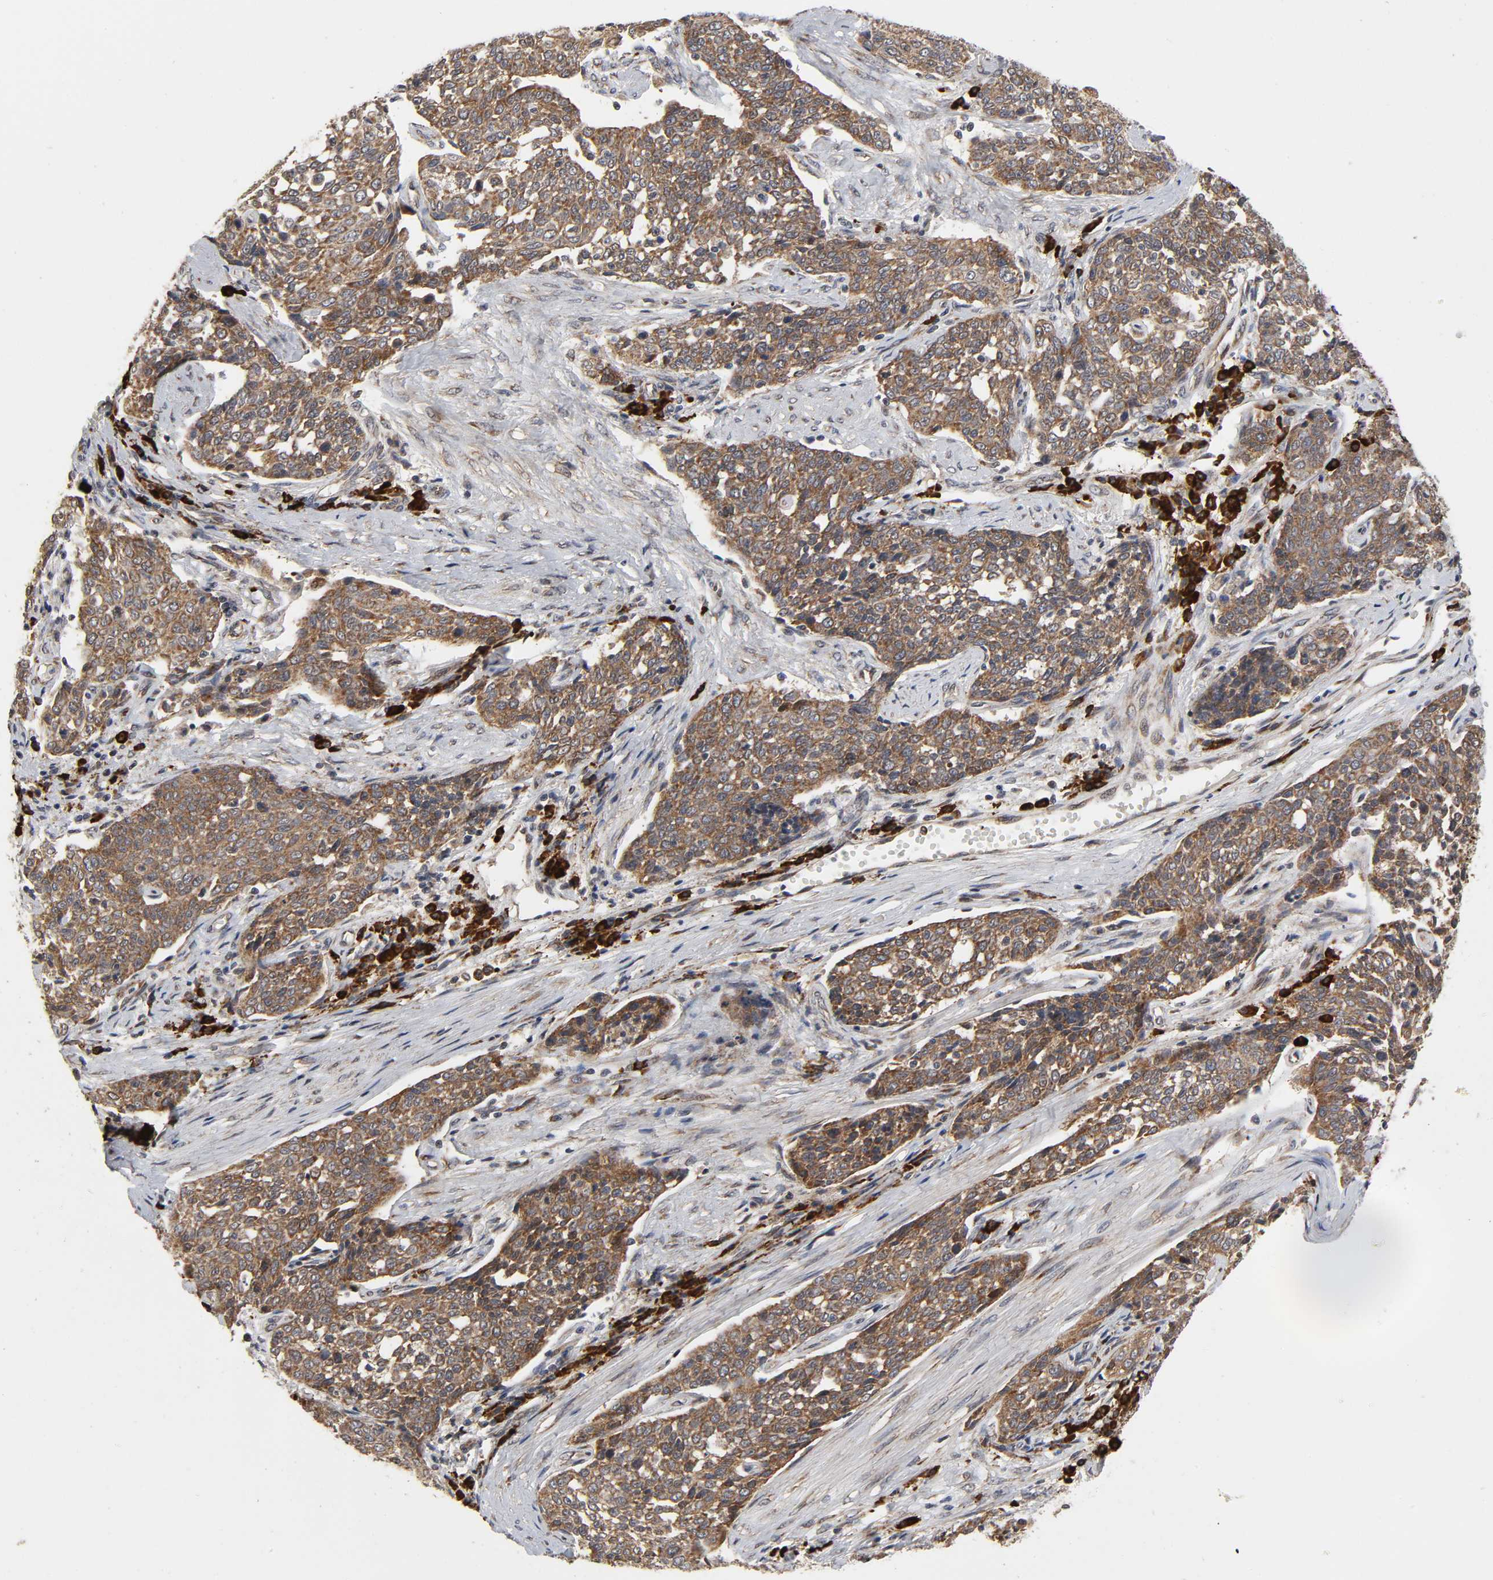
{"staining": {"intensity": "moderate", "quantity": ">75%", "location": "cytoplasmic/membranous"}, "tissue": "cervical cancer", "cell_type": "Tumor cells", "image_type": "cancer", "snomed": [{"axis": "morphology", "description": "Squamous cell carcinoma, NOS"}, {"axis": "topography", "description": "Cervix"}], "caption": "Immunohistochemistry of human squamous cell carcinoma (cervical) exhibits medium levels of moderate cytoplasmic/membranous staining in about >75% of tumor cells.", "gene": "SLC30A9", "patient": {"sex": "female", "age": 34}}